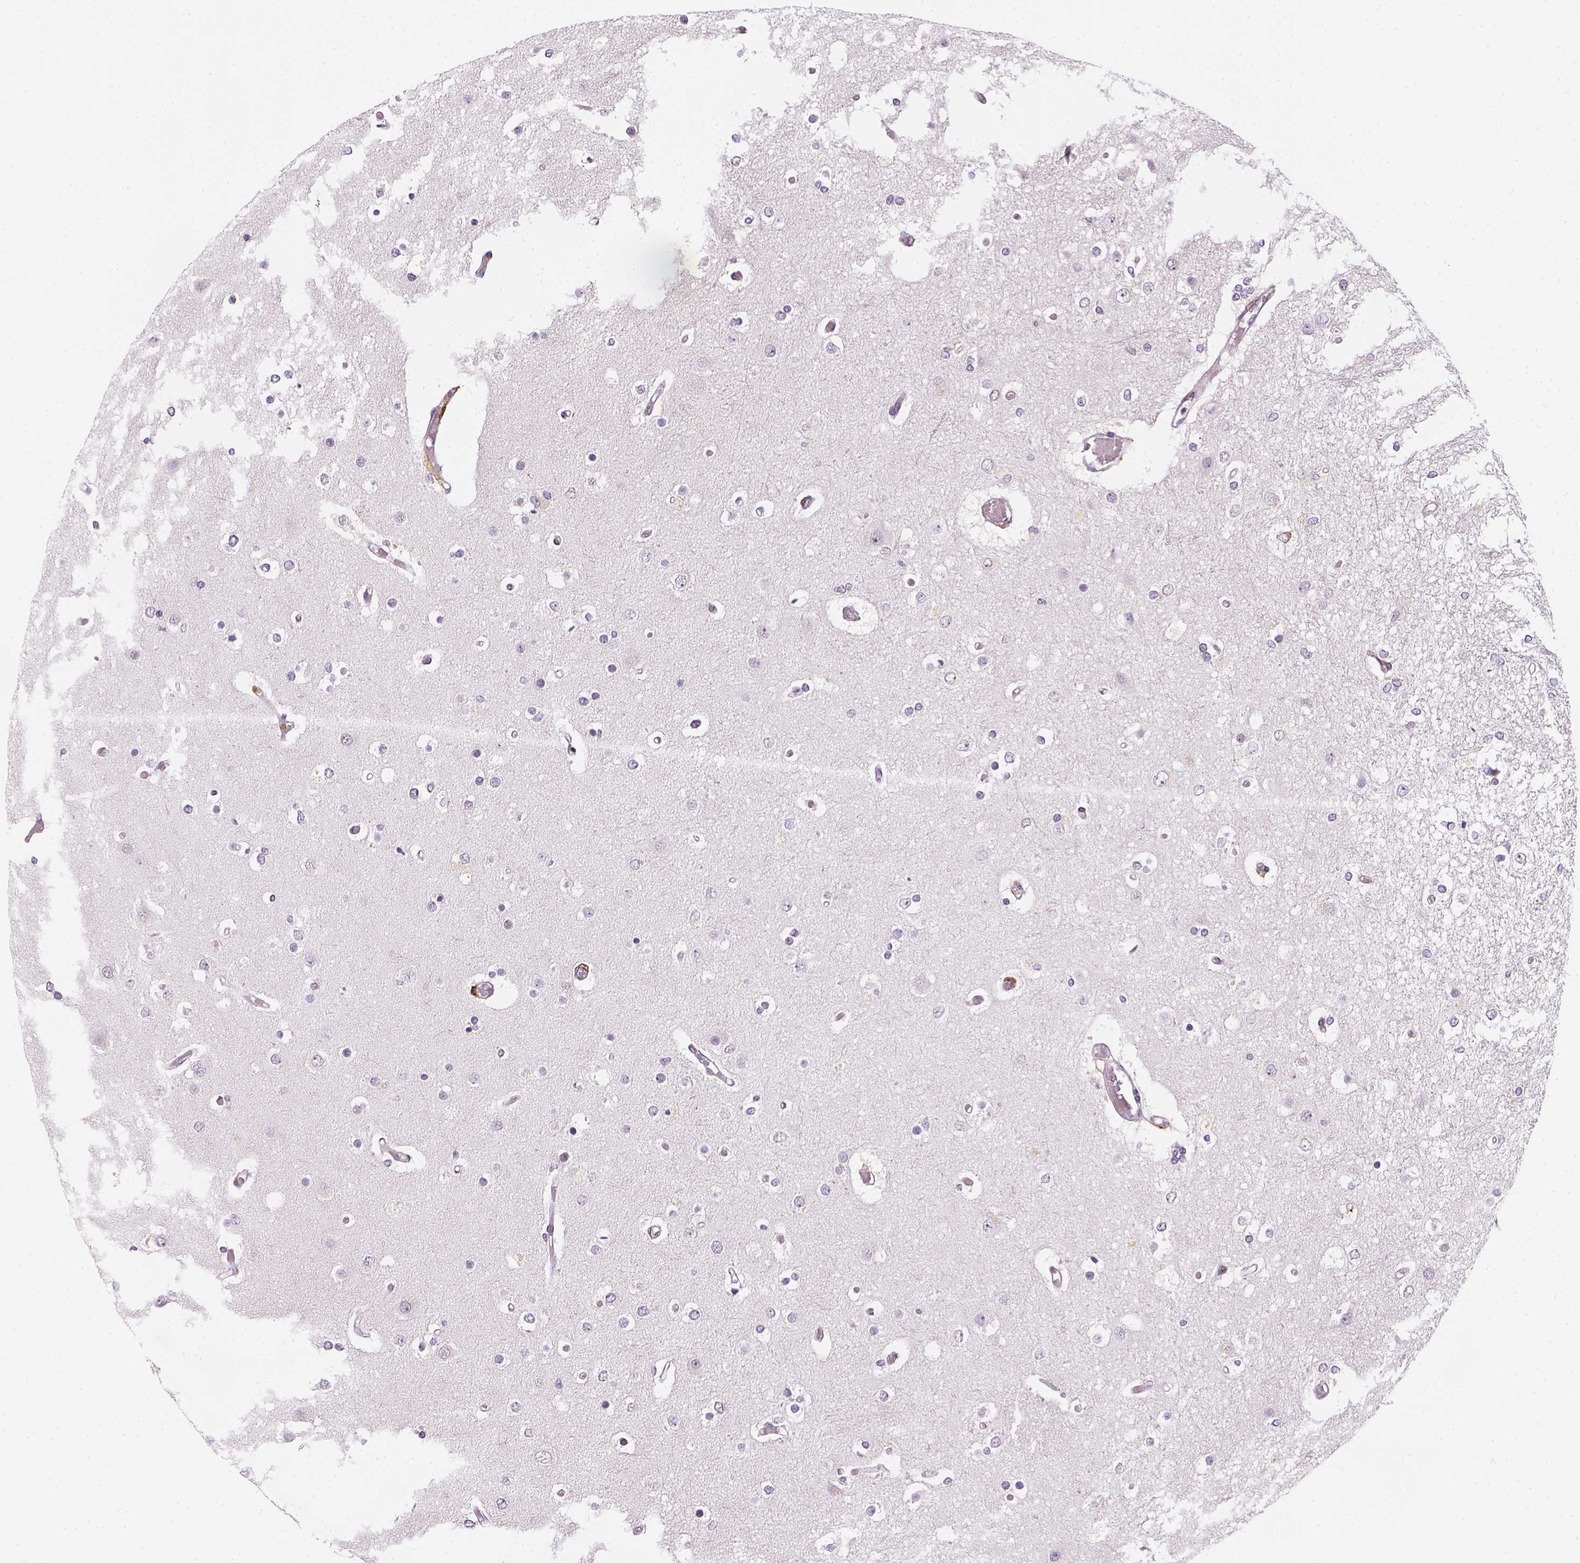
{"staining": {"intensity": "negative", "quantity": "none", "location": "none"}, "tissue": "glioma", "cell_type": "Tumor cells", "image_type": "cancer", "snomed": [{"axis": "morphology", "description": "Glioma, malignant, High grade"}, {"axis": "topography", "description": "Cerebral cortex"}], "caption": "An image of human glioma is negative for staining in tumor cells.", "gene": "CD14", "patient": {"sex": "male", "age": 79}}